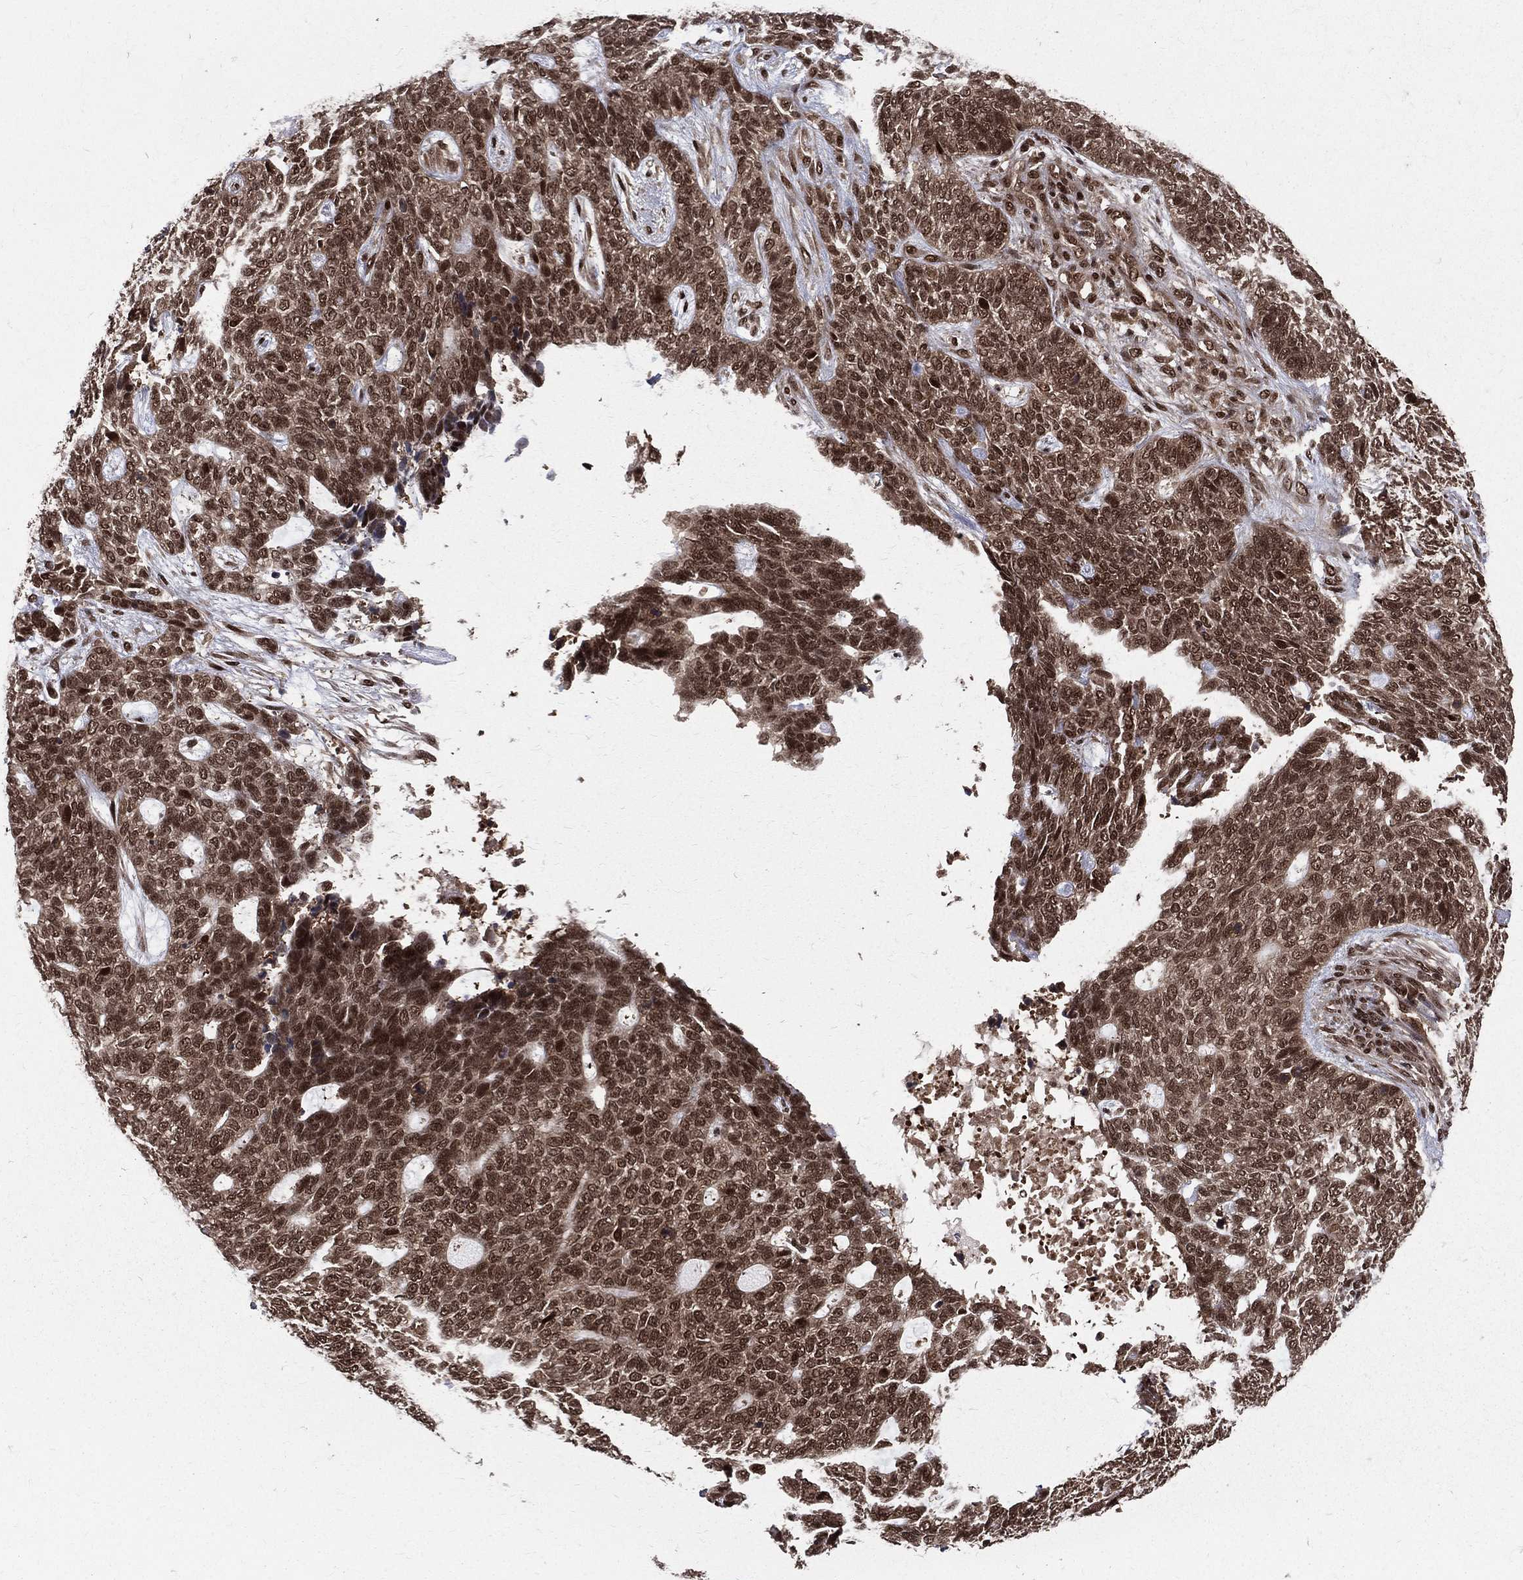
{"staining": {"intensity": "moderate", "quantity": ">75%", "location": "cytoplasmic/membranous,nuclear"}, "tissue": "skin cancer", "cell_type": "Tumor cells", "image_type": "cancer", "snomed": [{"axis": "morphology", "description": "Basal cell carcinoma"}, {"axis": "topography", "description": "Skin"}], "caption": "Protein staining of skin basal cell carcinoma tissue exhibits moderate cytoplasmic/membranous and nuclear expression in about >75% of tumor cells.", "gene": "COPS4", "patient": {"sex": "female", "age": 69}}